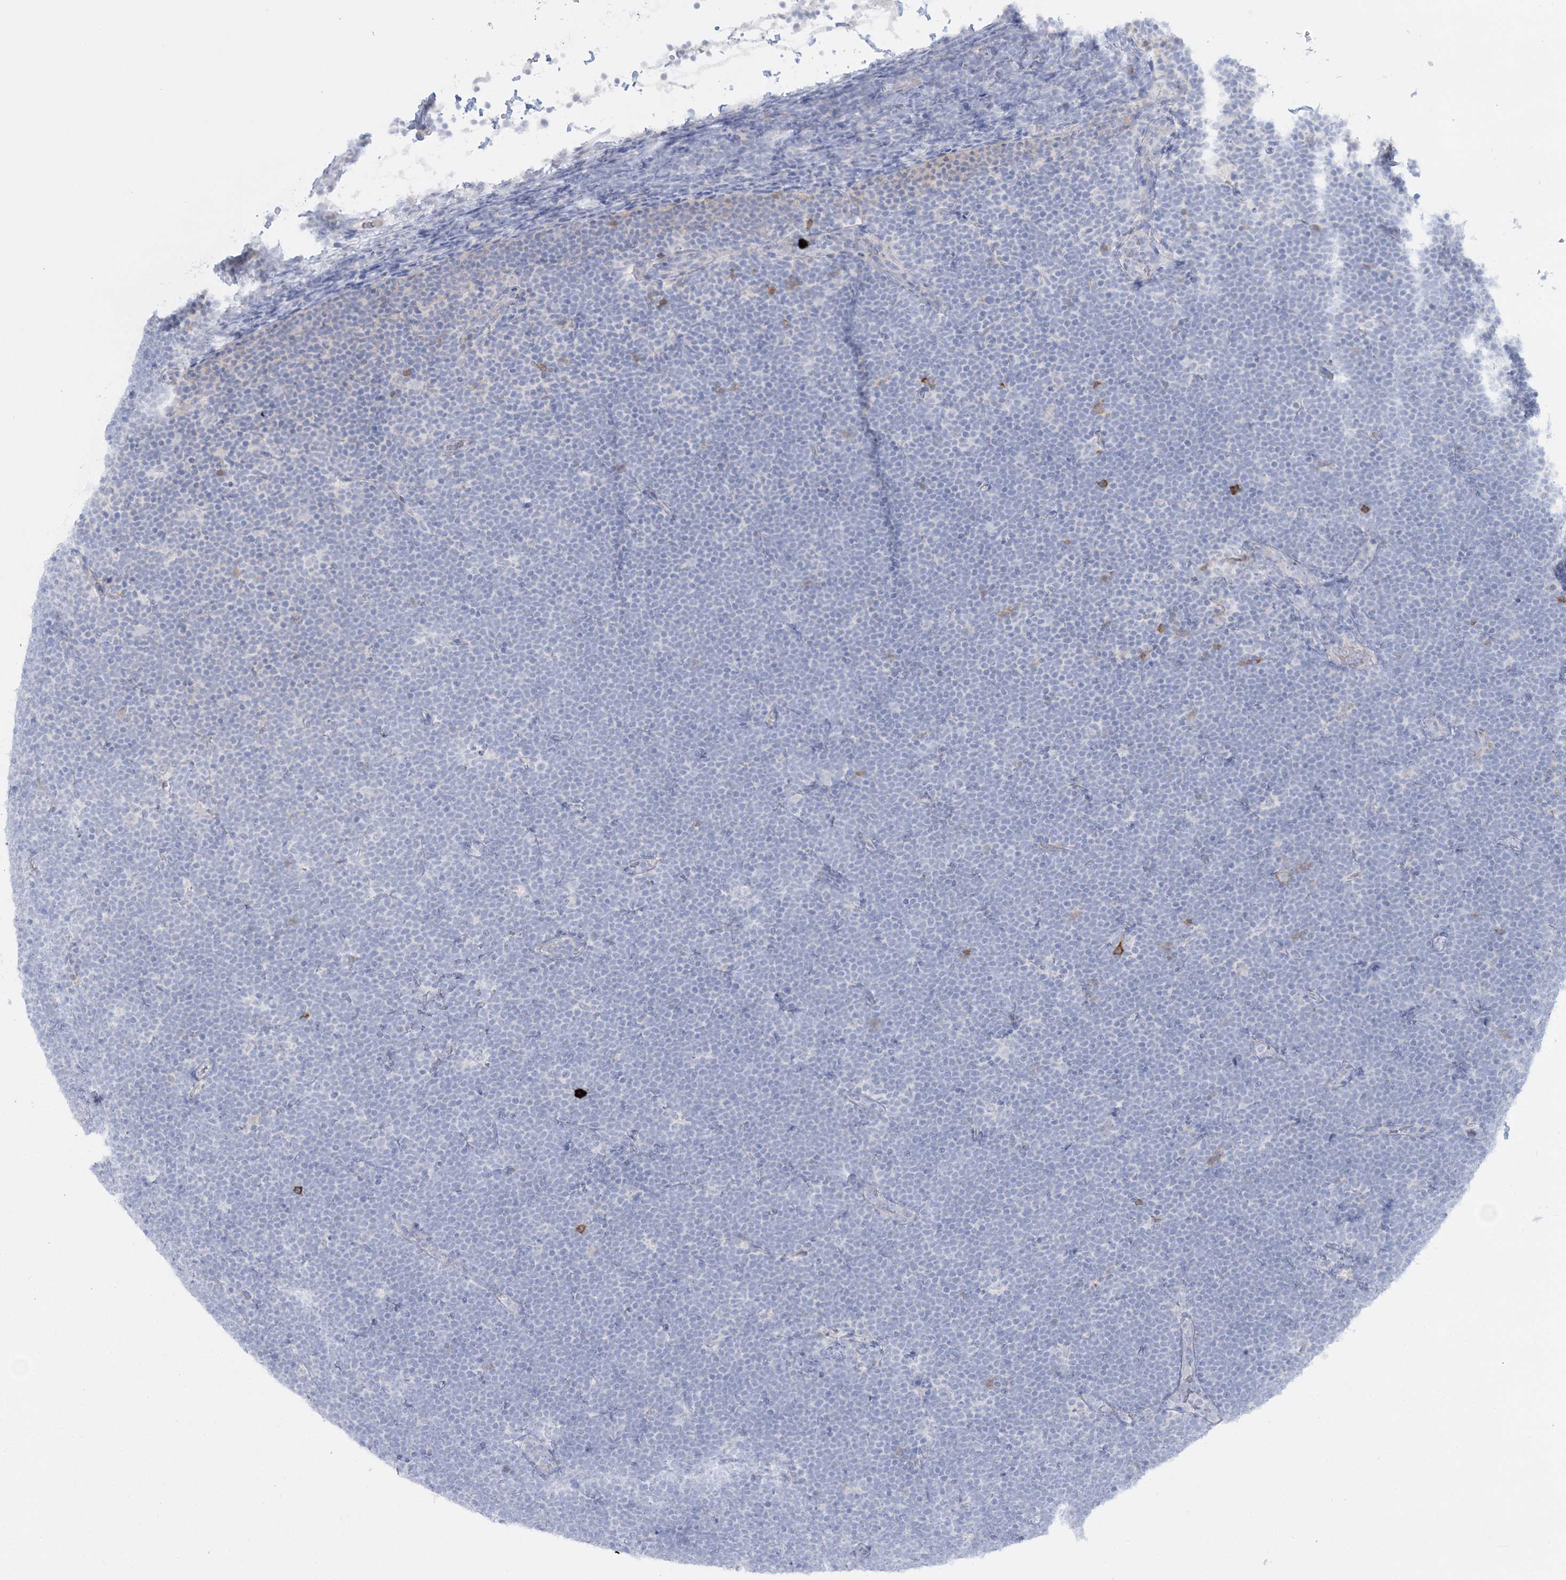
{"staining": {"intensity": "negative", "quantity": "none", "location": "none"}, "tissue": "lymphoma", "cell_type": "Tumor cells", "image_type": "cancer", "snomed": [{"axis": "morphology", "description": "Malignant lymphoma, non-Hodgkin's type, High grade"}, {"axis": "topography", "description": "Lymph node"}], "caption": "The micrograph exhibits no staining of tumor cells in high-grade malignant lymphoma, non-Hodgkin's type.", "gene": "WDSUB1", "patient": {"sex": "male", "age": 13}}